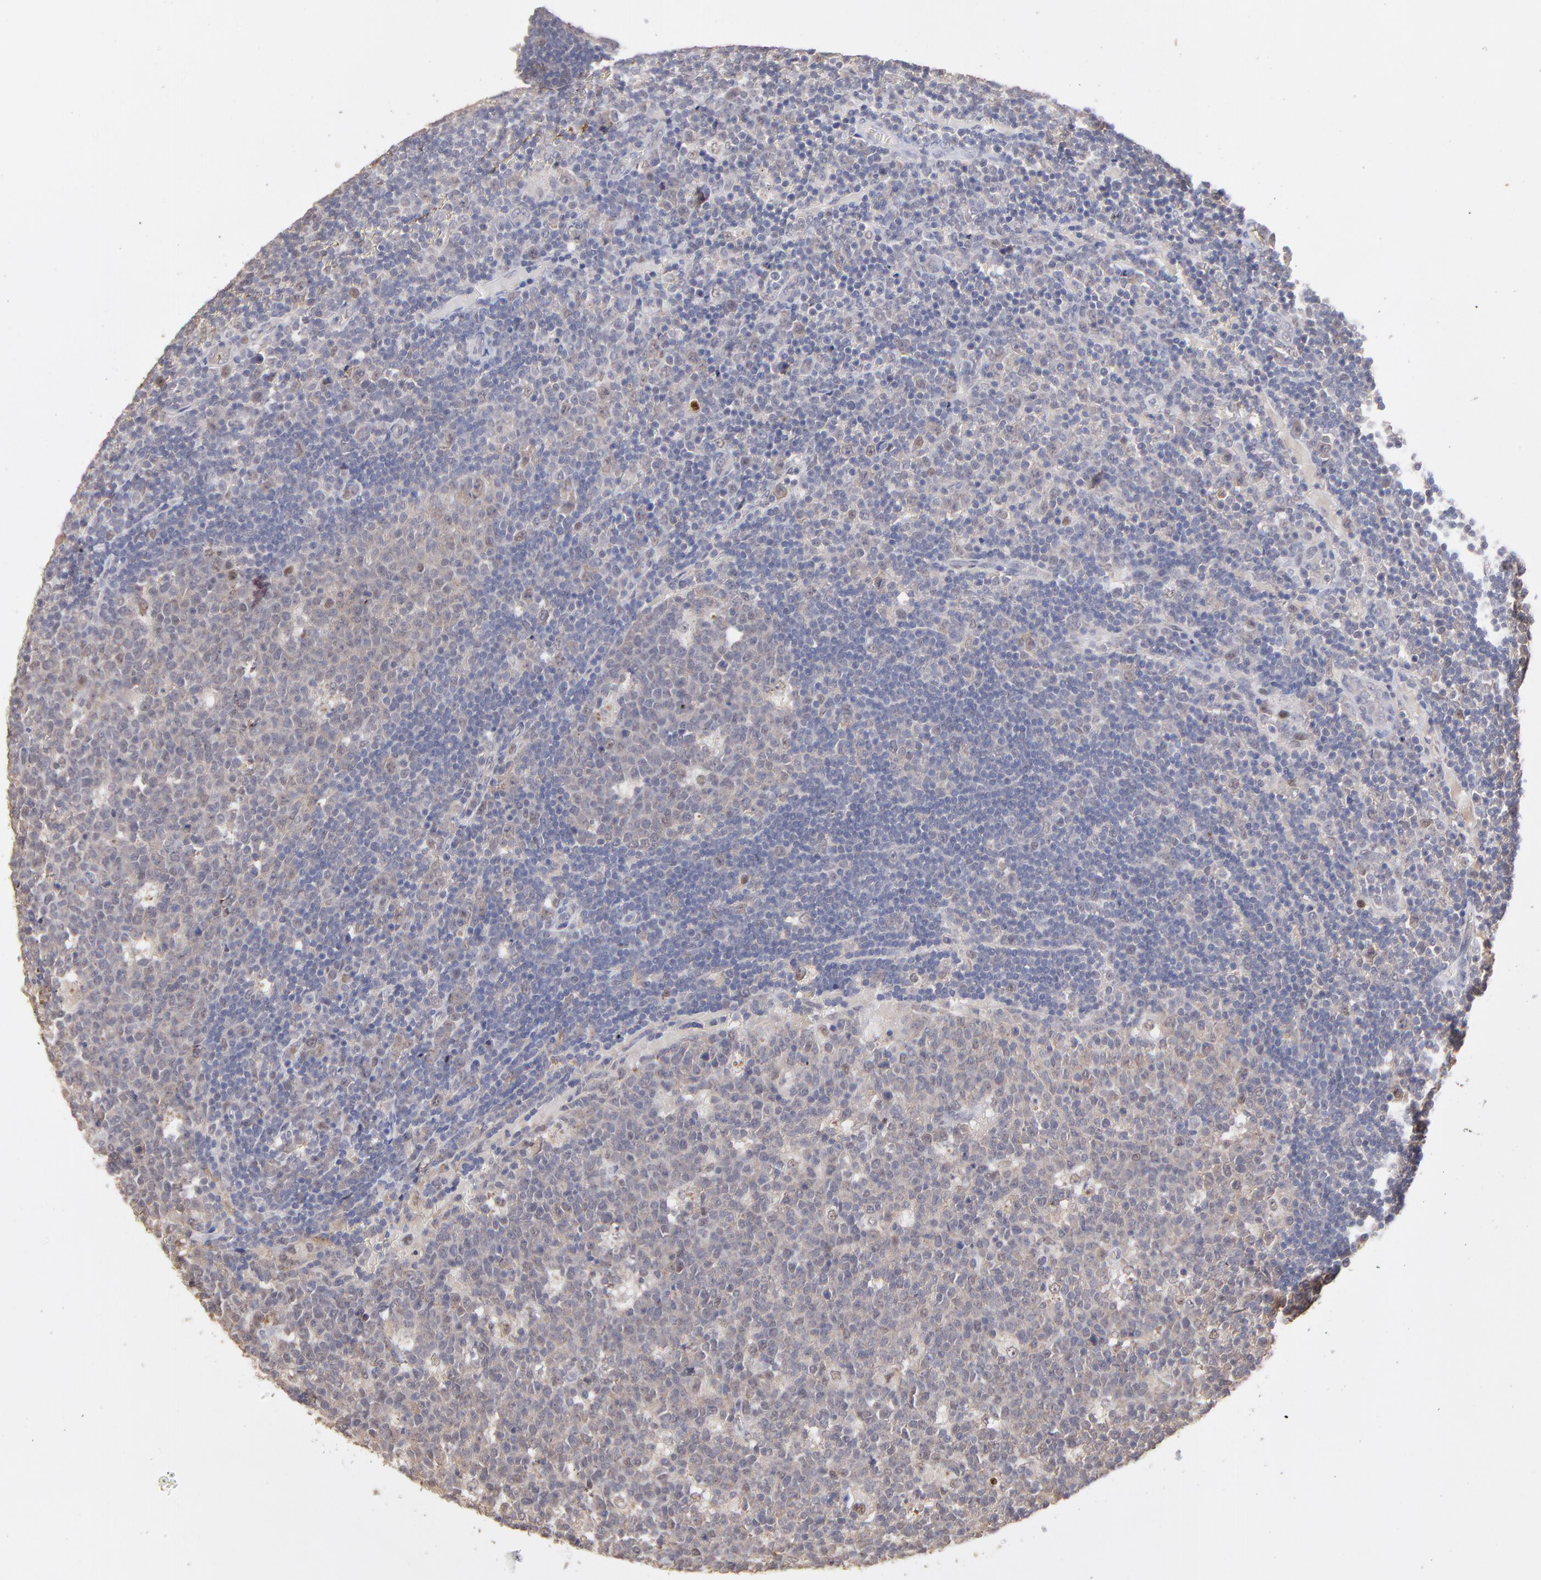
{"staining": {"intensity": "weak", "quantity": "<25%", "location": "cytoplasmic/membranous,nuclear"}, "tissue": "lymph node", "cell_type": "Germinal center cells", "image_type": "normal", "snomed": [{"axis": "morphology", "description": "Normal tissue, NOS"}, {"axis": "topography", "description": "Lymph node"}, {"axis": "topography", "description": "Salivary gland"}], "caption": "A high-resolution photomicrograph shows IHC staining of benign lymph node, which reveals no significant staining in germinal center cells.", "gene": "PSMD14", "patient": {"sex": "male", "age": 8}}